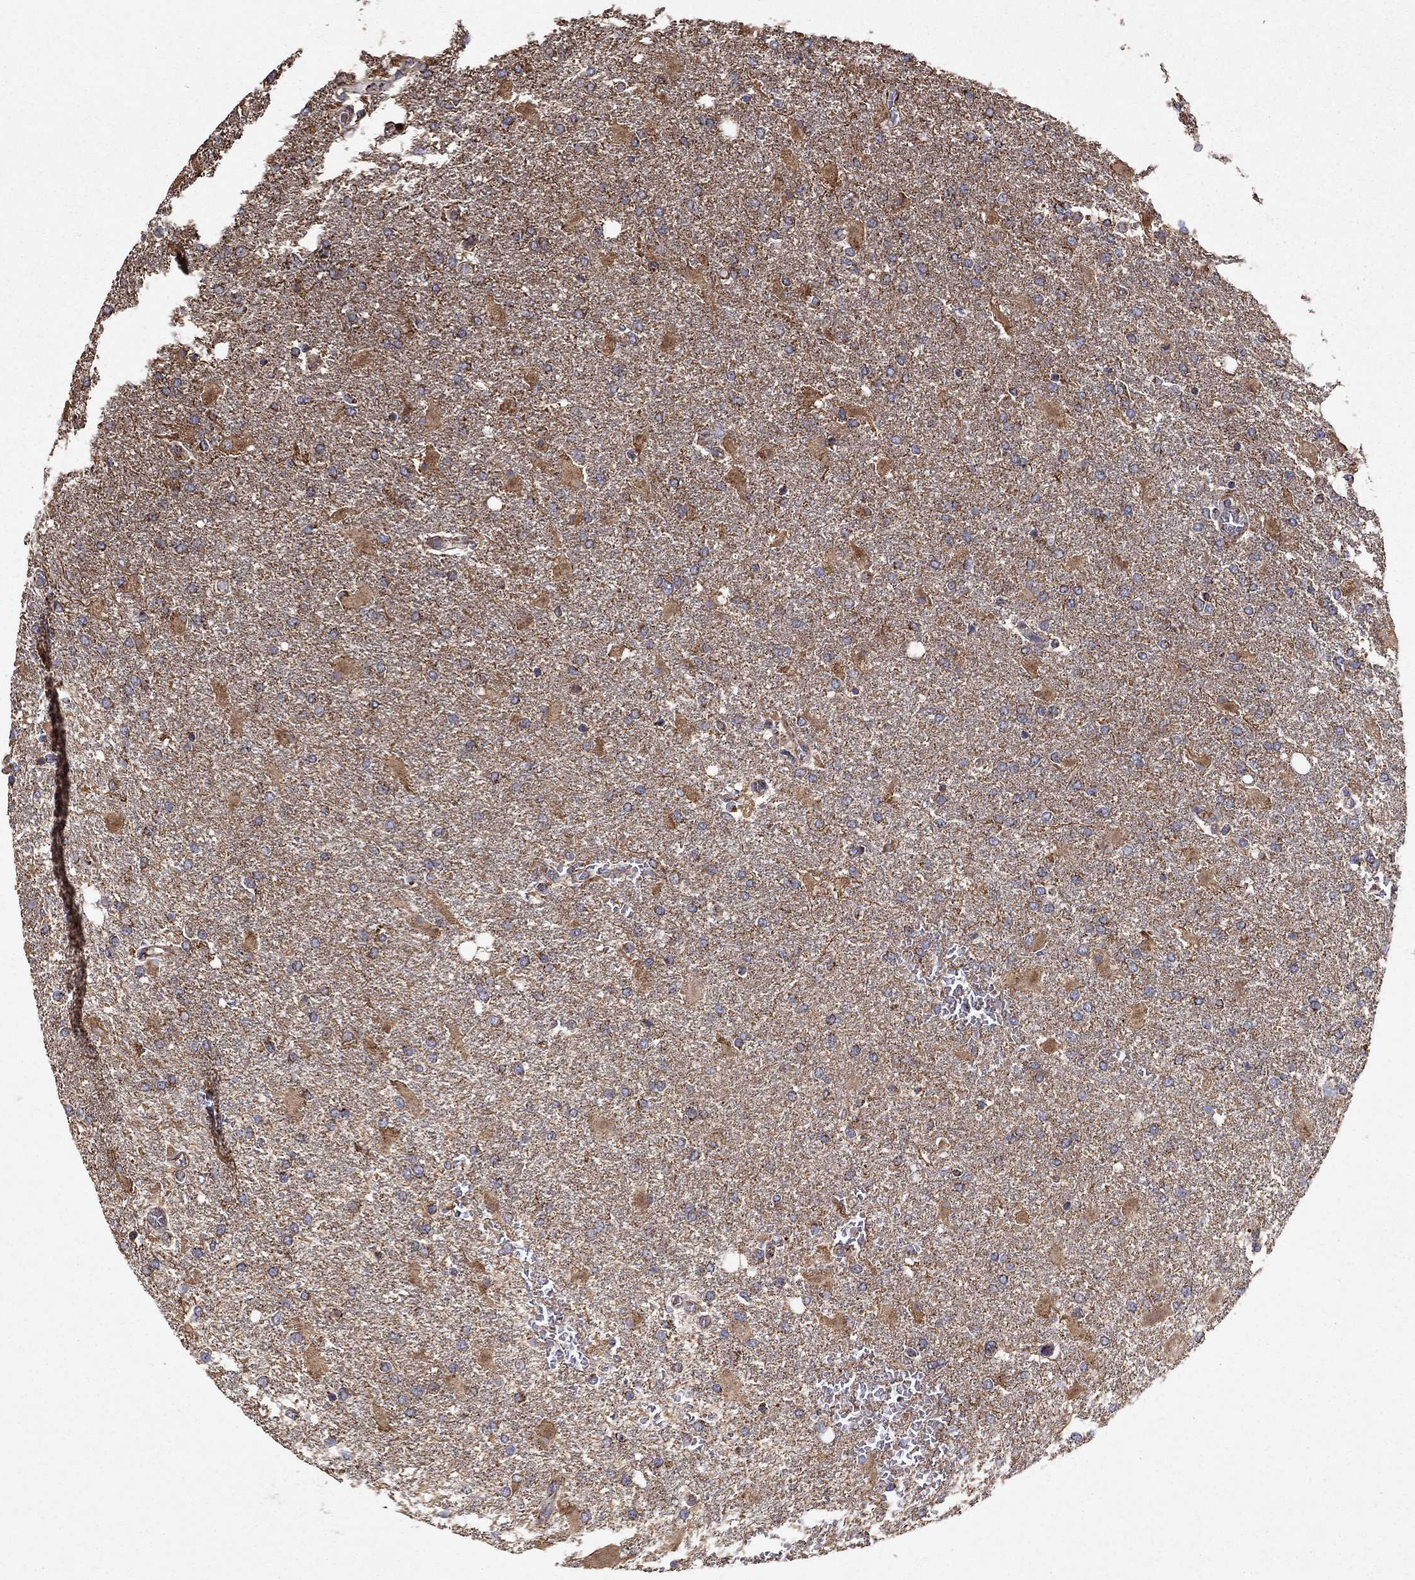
{"staining": {"intensity": "moderate", "quantity": "25%-75%", "location": "cytoplasmic/membranous"}, "tissue": "glioma", "cell_type": "Tumor cells", "image_type": "cancer", "snomed": [{"axis": "morphology", "description": "Glioma, malignant, High grade"}, {"axis": "topography", "description": "Cerebral cortex"}], "caption": "The histopathology image shows a brown stain indicating the presence of a protein in the cytoplasmic/membranous of tumor cells in glioma.", "gene": "NDUFS8", "patient": {"sex": "male", "age": 79}}